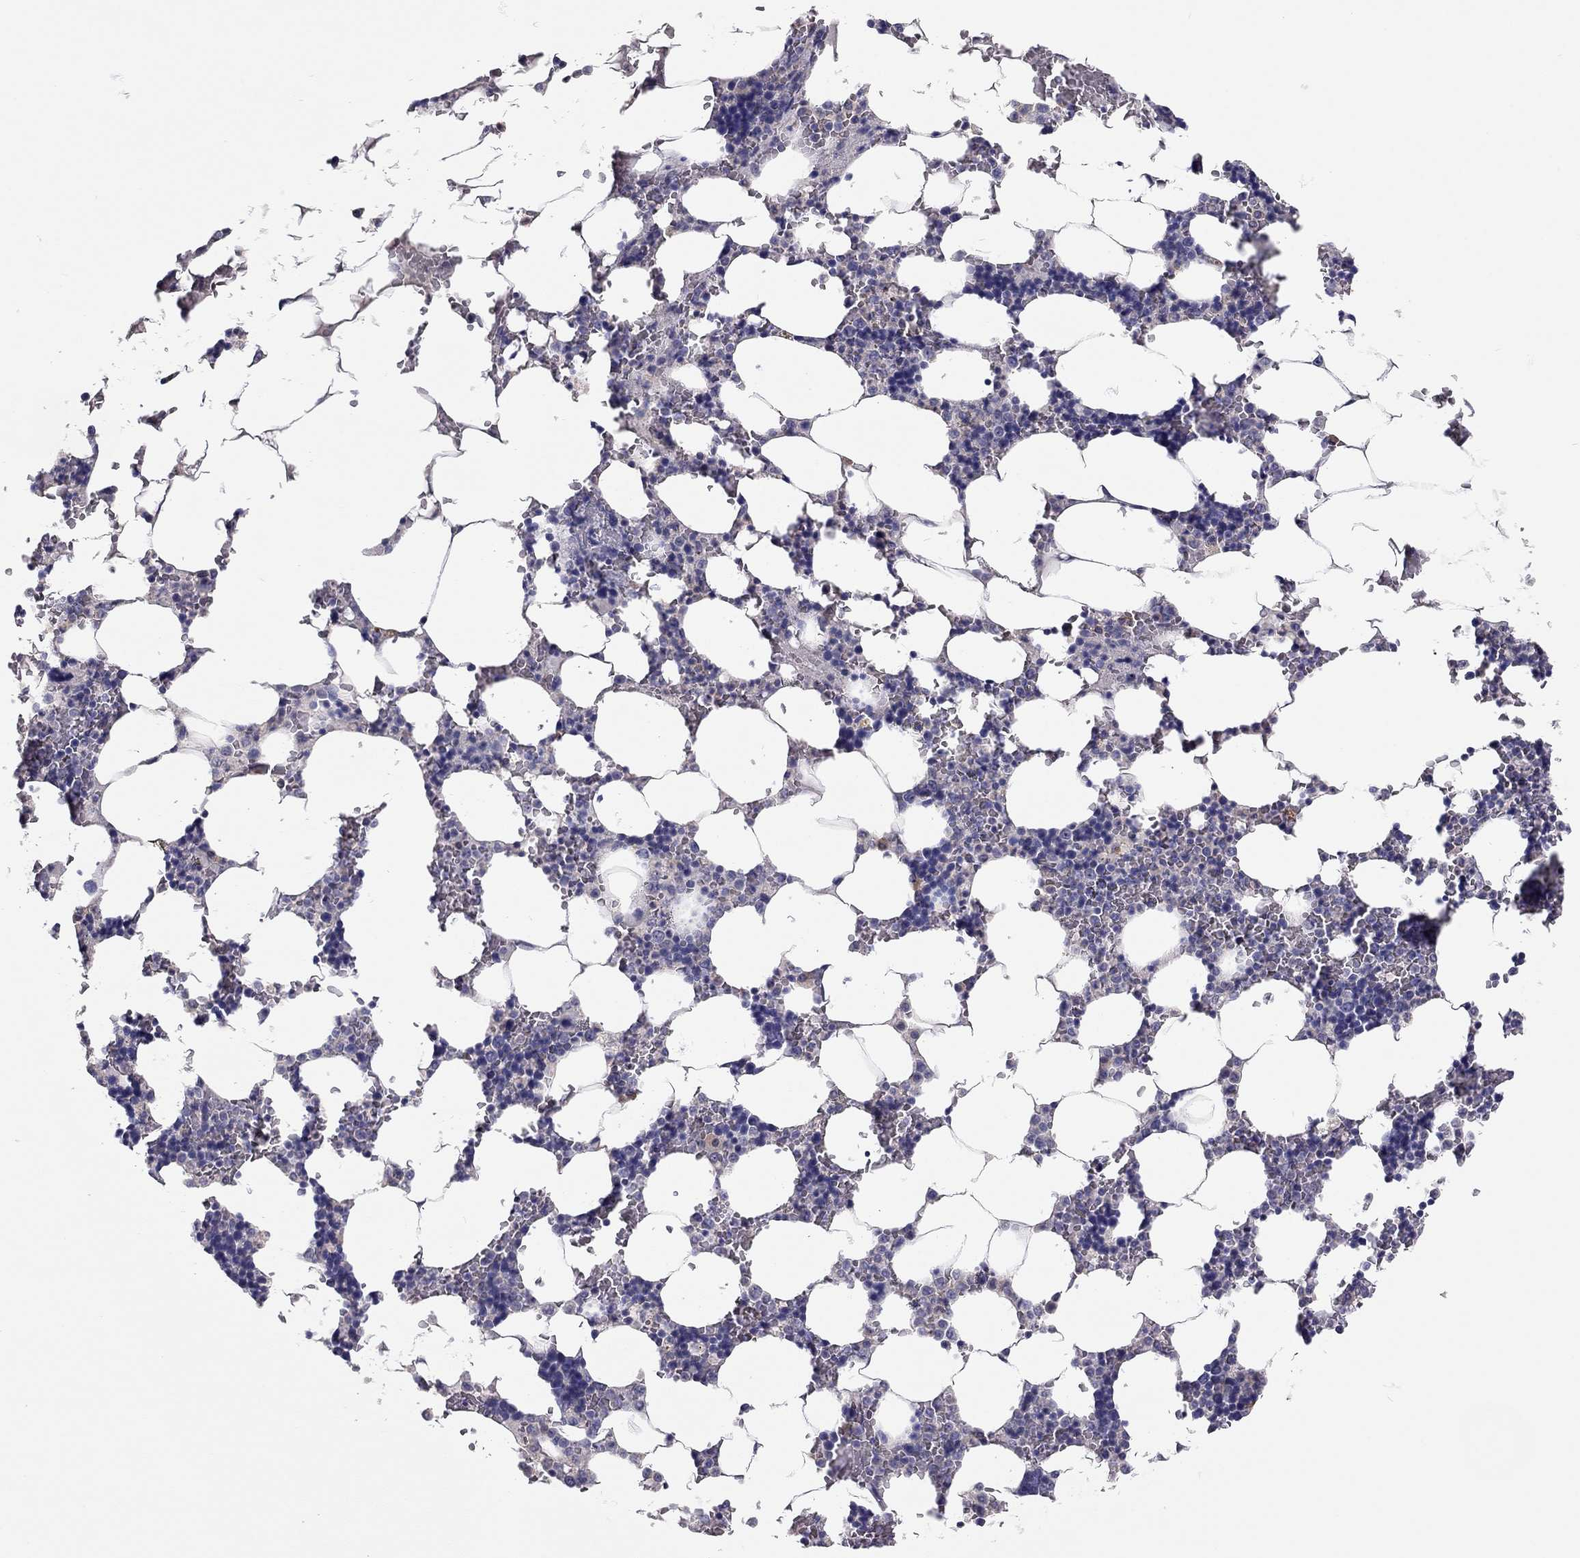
{"staining": {"intensity": "negative", "quantity": "none", "location": "none"}, "tissue": "bone marrow", "cell_type": "Hematopoietic cells", "image_type": "normal", "snomed": [{"axis": "morphology", "description": "Normal tissue, NOS"}, {"axis": "topography", "description": "Bone marrow"}], "caption": "IHC micrograph of benign bone marrow stained for a protein (brown), which exhibits no positivity in hematopoietic cells. (DAB (3,3'-diaminobenzidine) immunohistochemistry, high magnification).", "gene": "SCARB1", "patient": {"sex": "male", "age": 51}}